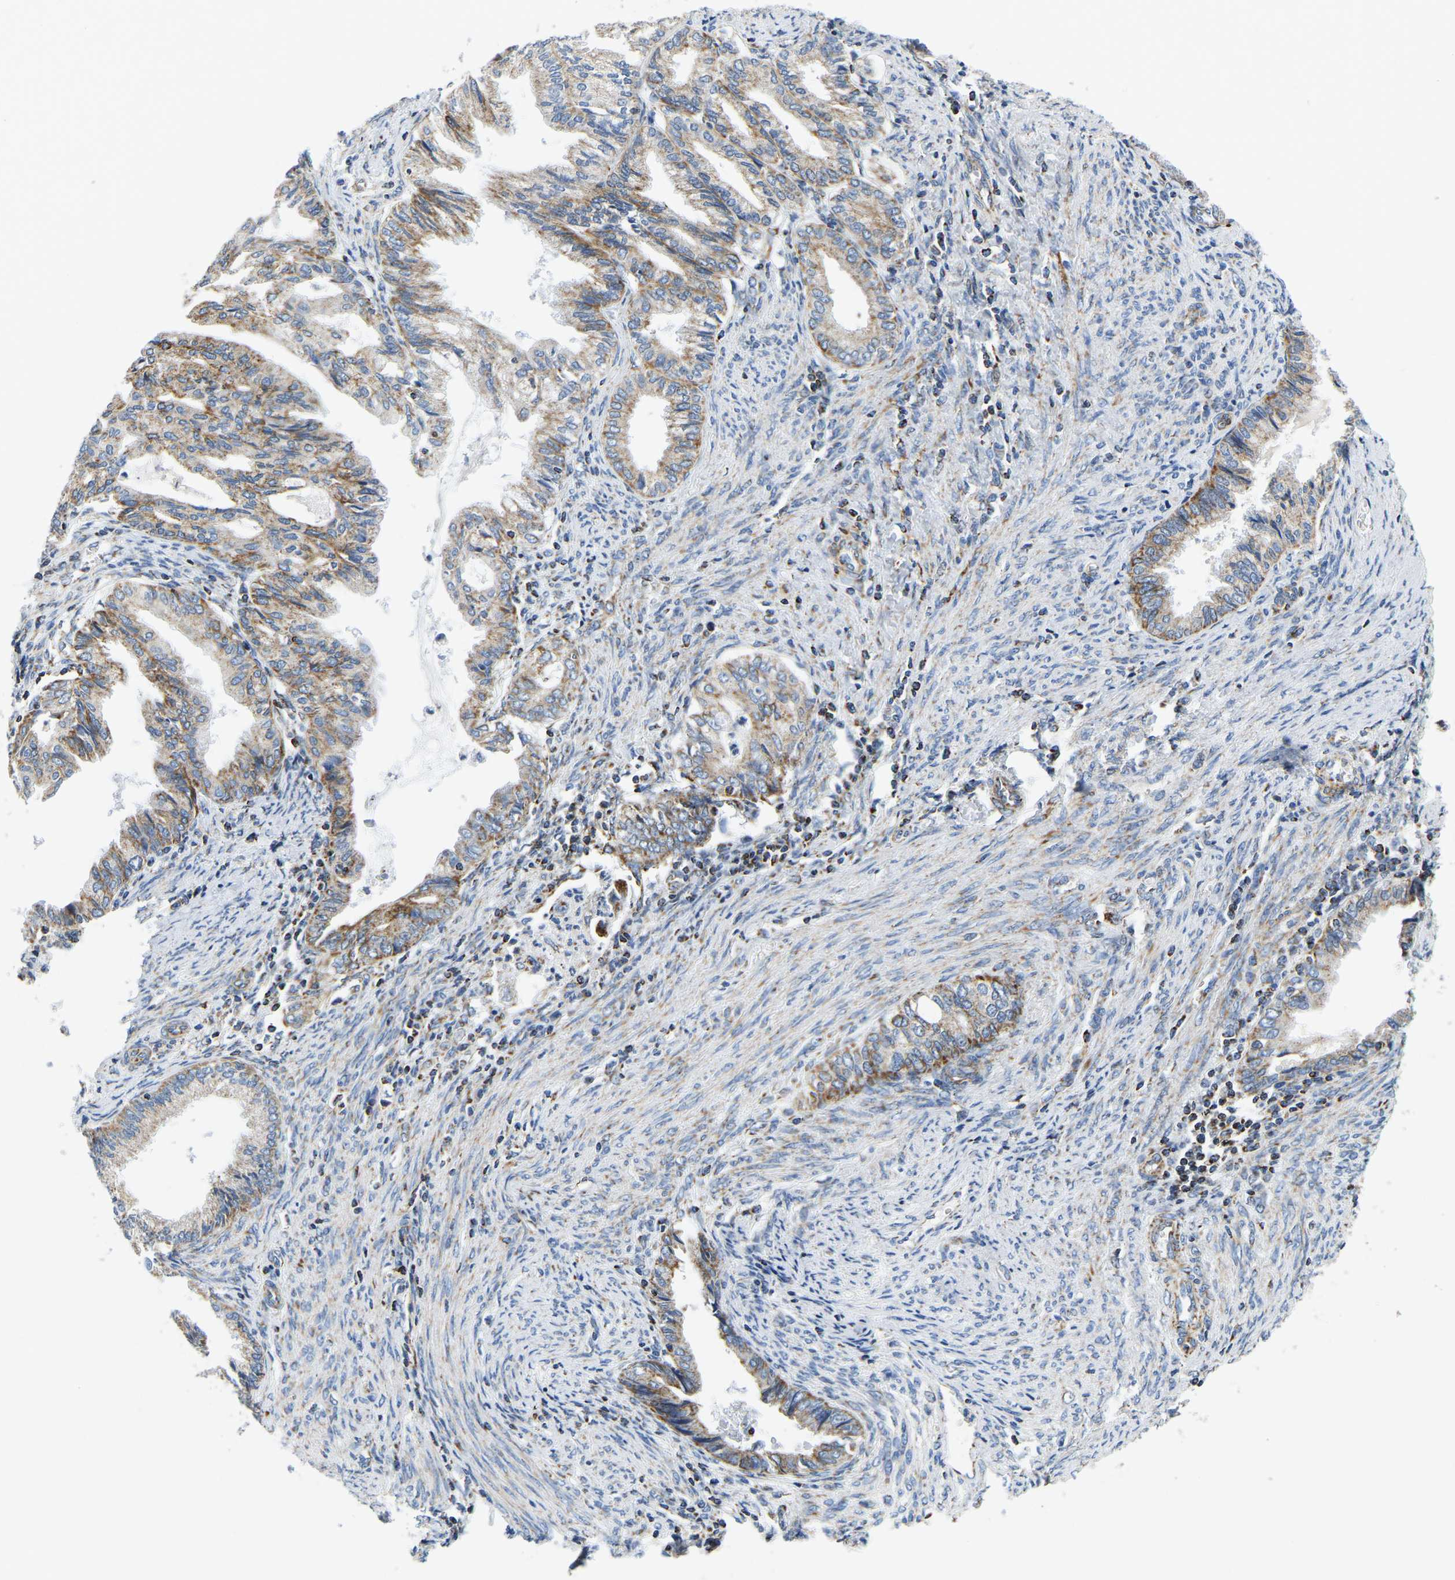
{"staining": {"intensity": "moderate", "quantity": "25%-75%", "location": "cytoplasmic/membranous"}, "tissue": "endometrial cancer", "cell_type": "Tumor cells", "image_type": "cancer", "snomed": [{"axis": "morphology", "description": "Adenocarcinoma, NOS"}, {"axis": "topography", "description": "Endometrium"}], "caption": "Endometrial cancer stained with DAB IHC reveals medium levels of moderate cytoplasmic/membranous positivity in about 25%-75% of tumor cells.", "gene": "SFXN1", "patient": {"sex": "female", "age": 86}}